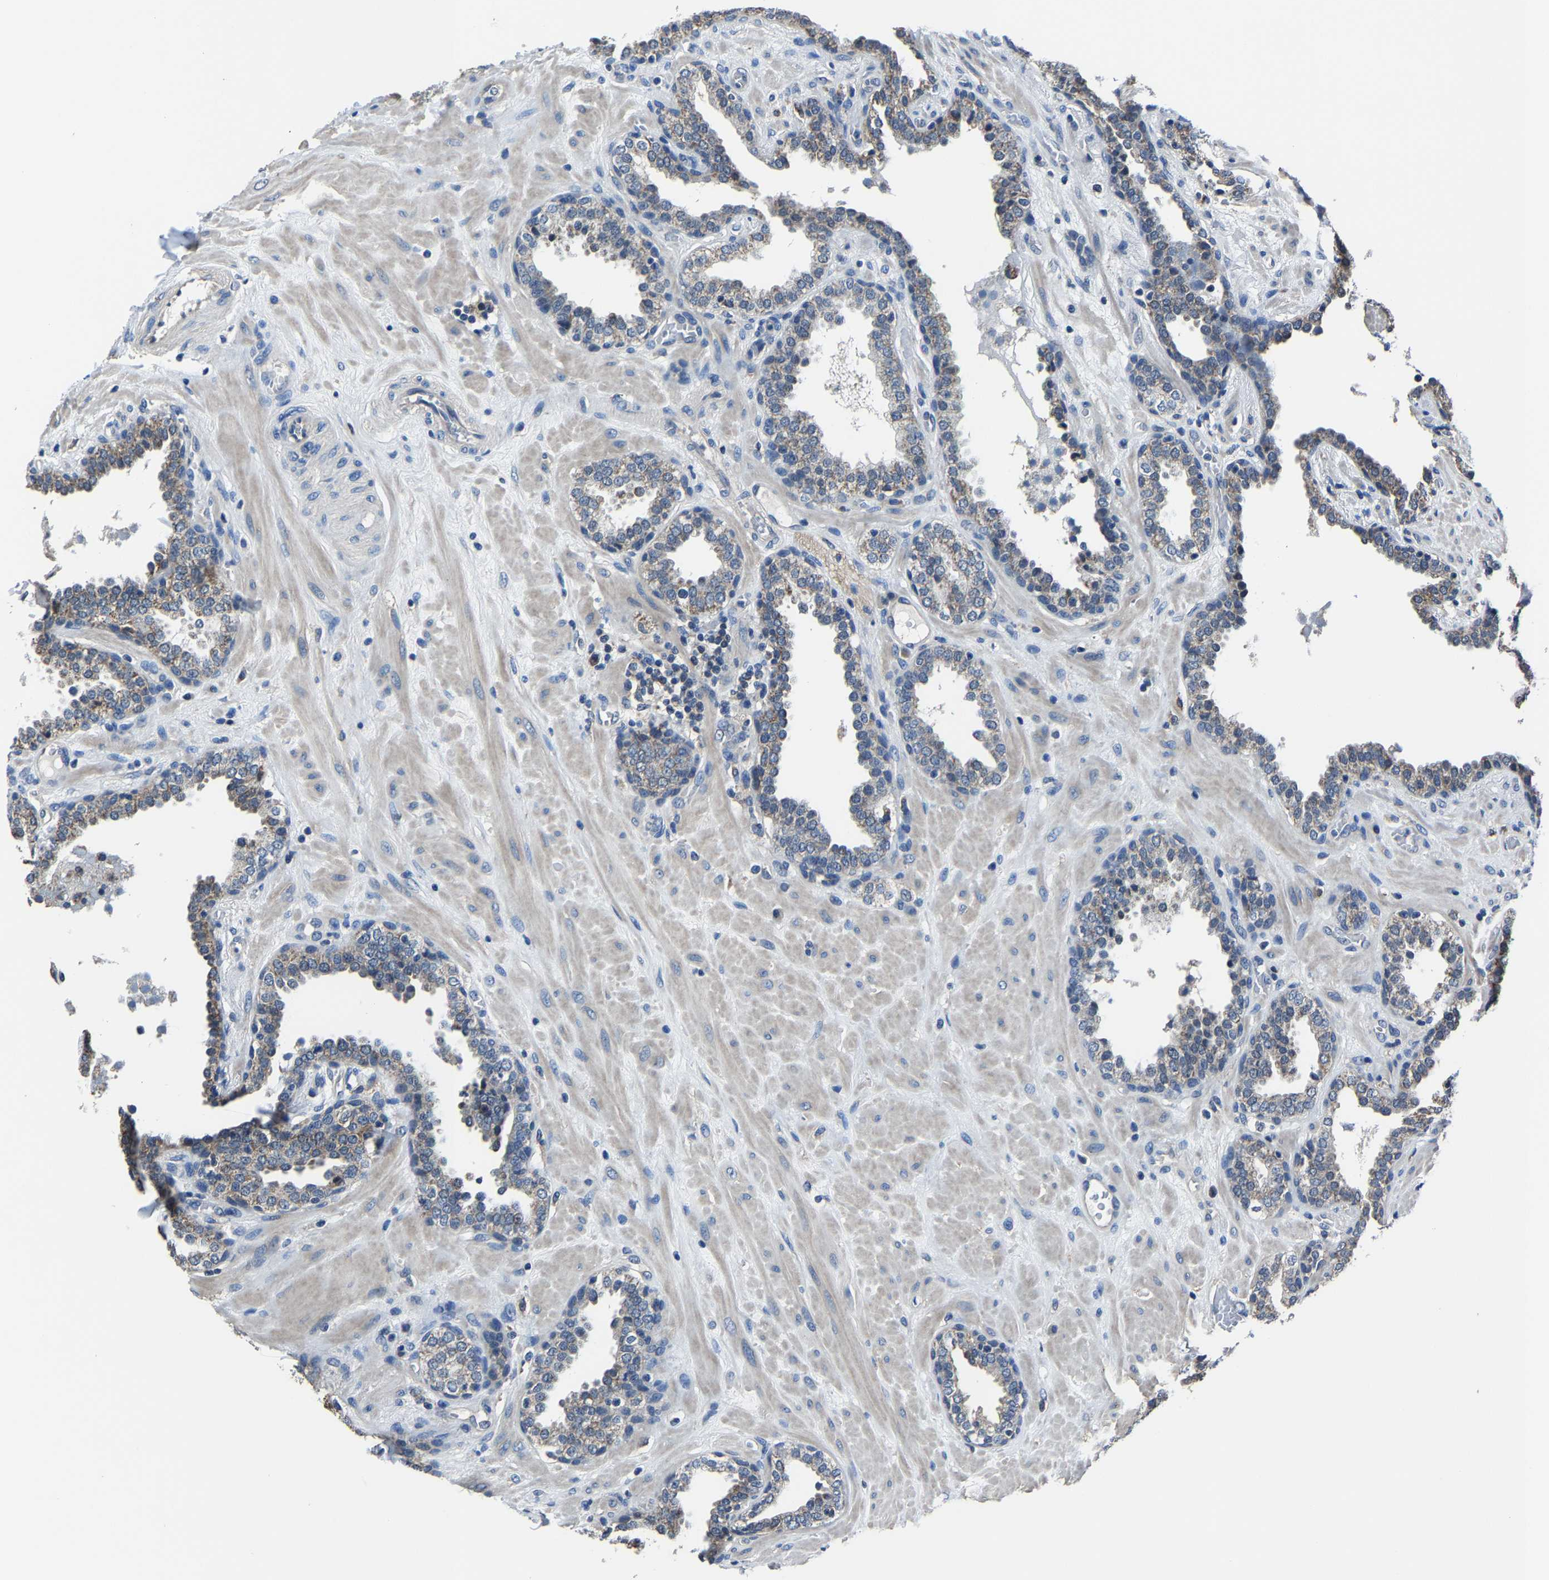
{"staining": {"intensity": "weak", "quantity": "25%-75%", "location": "cytoplasmic/membranous"}, "tissue": "prostate", "cell_type": "Glandular cells", "image_type": "normal", "snomed": [{"axis": "morphology", "description": "Normal tissue, NOS"}, {"axis": "topography", "description": "Prostate"}], "caption": "Immunohistochemical staining of benign prostate demonstrates low levels of weak cytoplasmic/membranous expression in approximately 25%-75% of glandular cells.", "gene": "STRBP", "patient": {"sex": "male", "age": 51}}